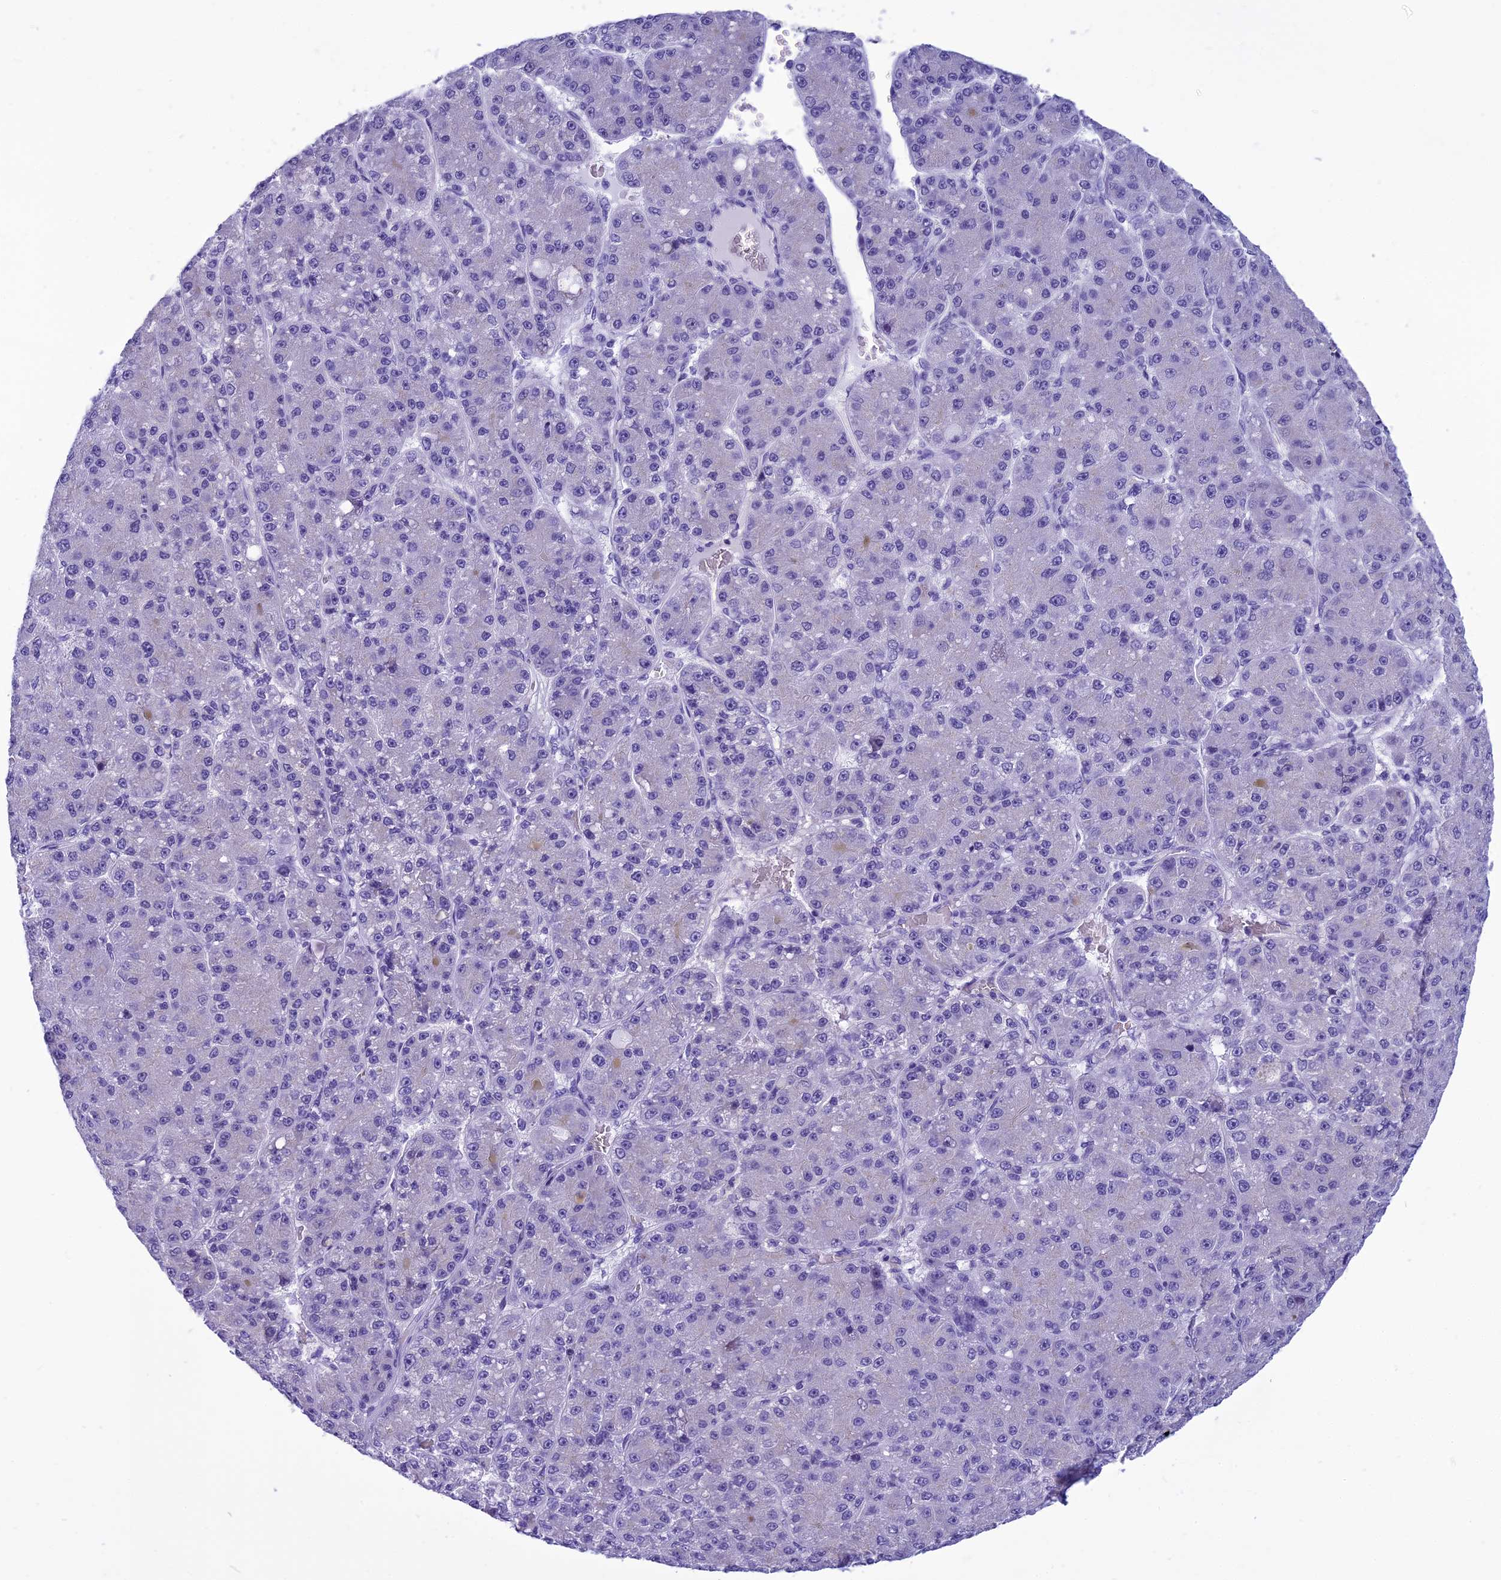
{"staining": {"intensity": "negative", "quantity": "none", "location": "none"}, "tissue": "liver cancer", "cell_type": "Tumor cells", "image_type": "cancer", "snomed": [{"axis": "morphology", "description": "Carcinoma, Hepatocellular, NOS"}, {"axis": "topography", "description": "Liver"}], "caption": "Image shows no significant protein expression in tumor cells of liver cancer.", "gene": "KCTD14", "patient": {"sex": "male", "age": 67}}